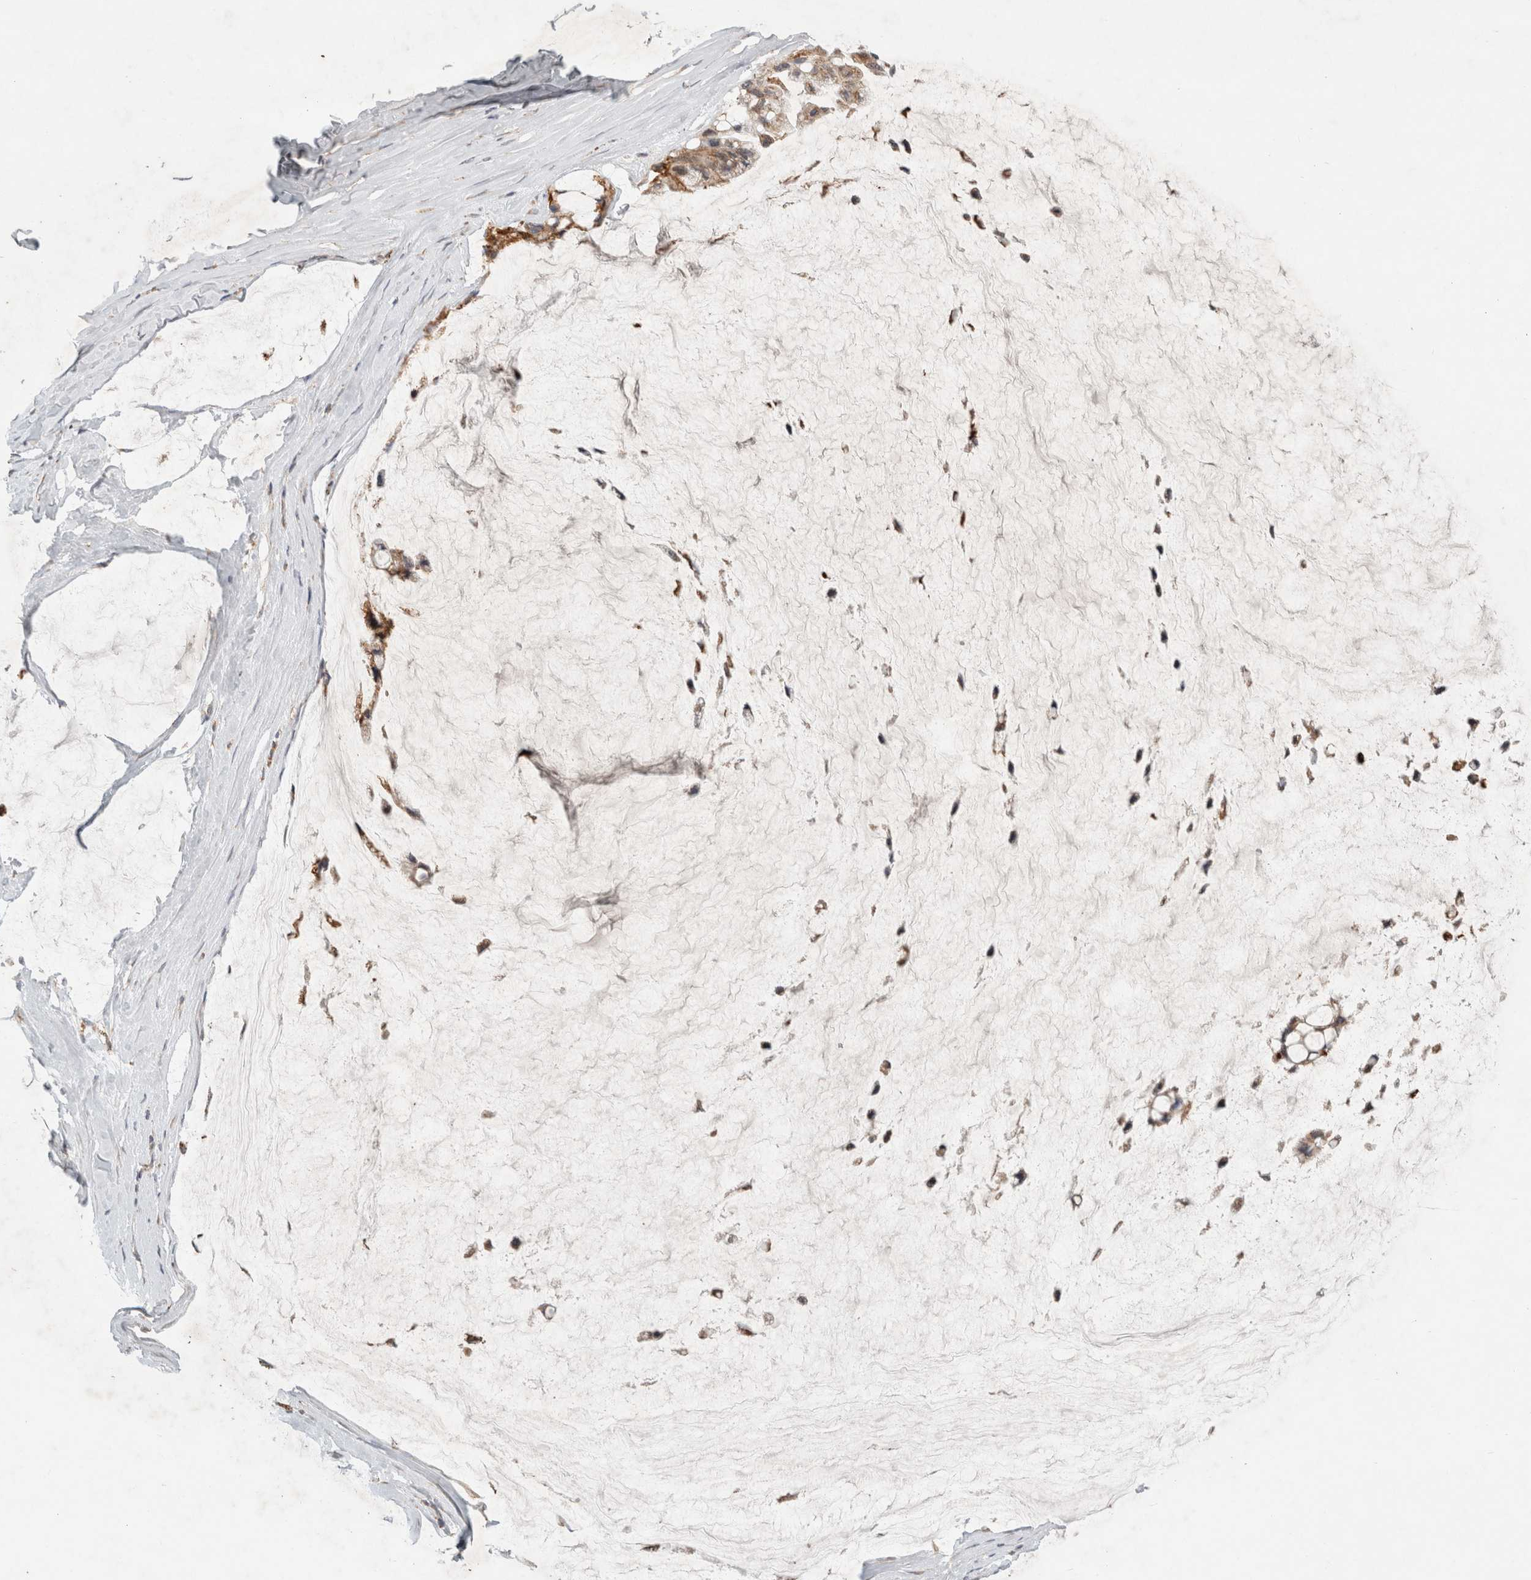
{"staining": {"intensity": "moderate", "quantity": ">75%", "location": "cytoplasmic/membranous"}, "tissue": "ovarian cancer", "cell_type": "Tumor cells", "image_type": "cancer", "snomed": [{"axis": "morphology", "description": "Cystadenocarcinoma, mucinous, NOS"}, {"axis": "topography", "description": "Ovary"}], "caption": "Protein expression analysis of ovarian cancer (mucinous cystadenocarcinoma) shows moderate cytoplasmic/membranous positivity in about >75% of tumor cells.", "gene": "HROB", "patient": {"sex": "female", "age": 39}}